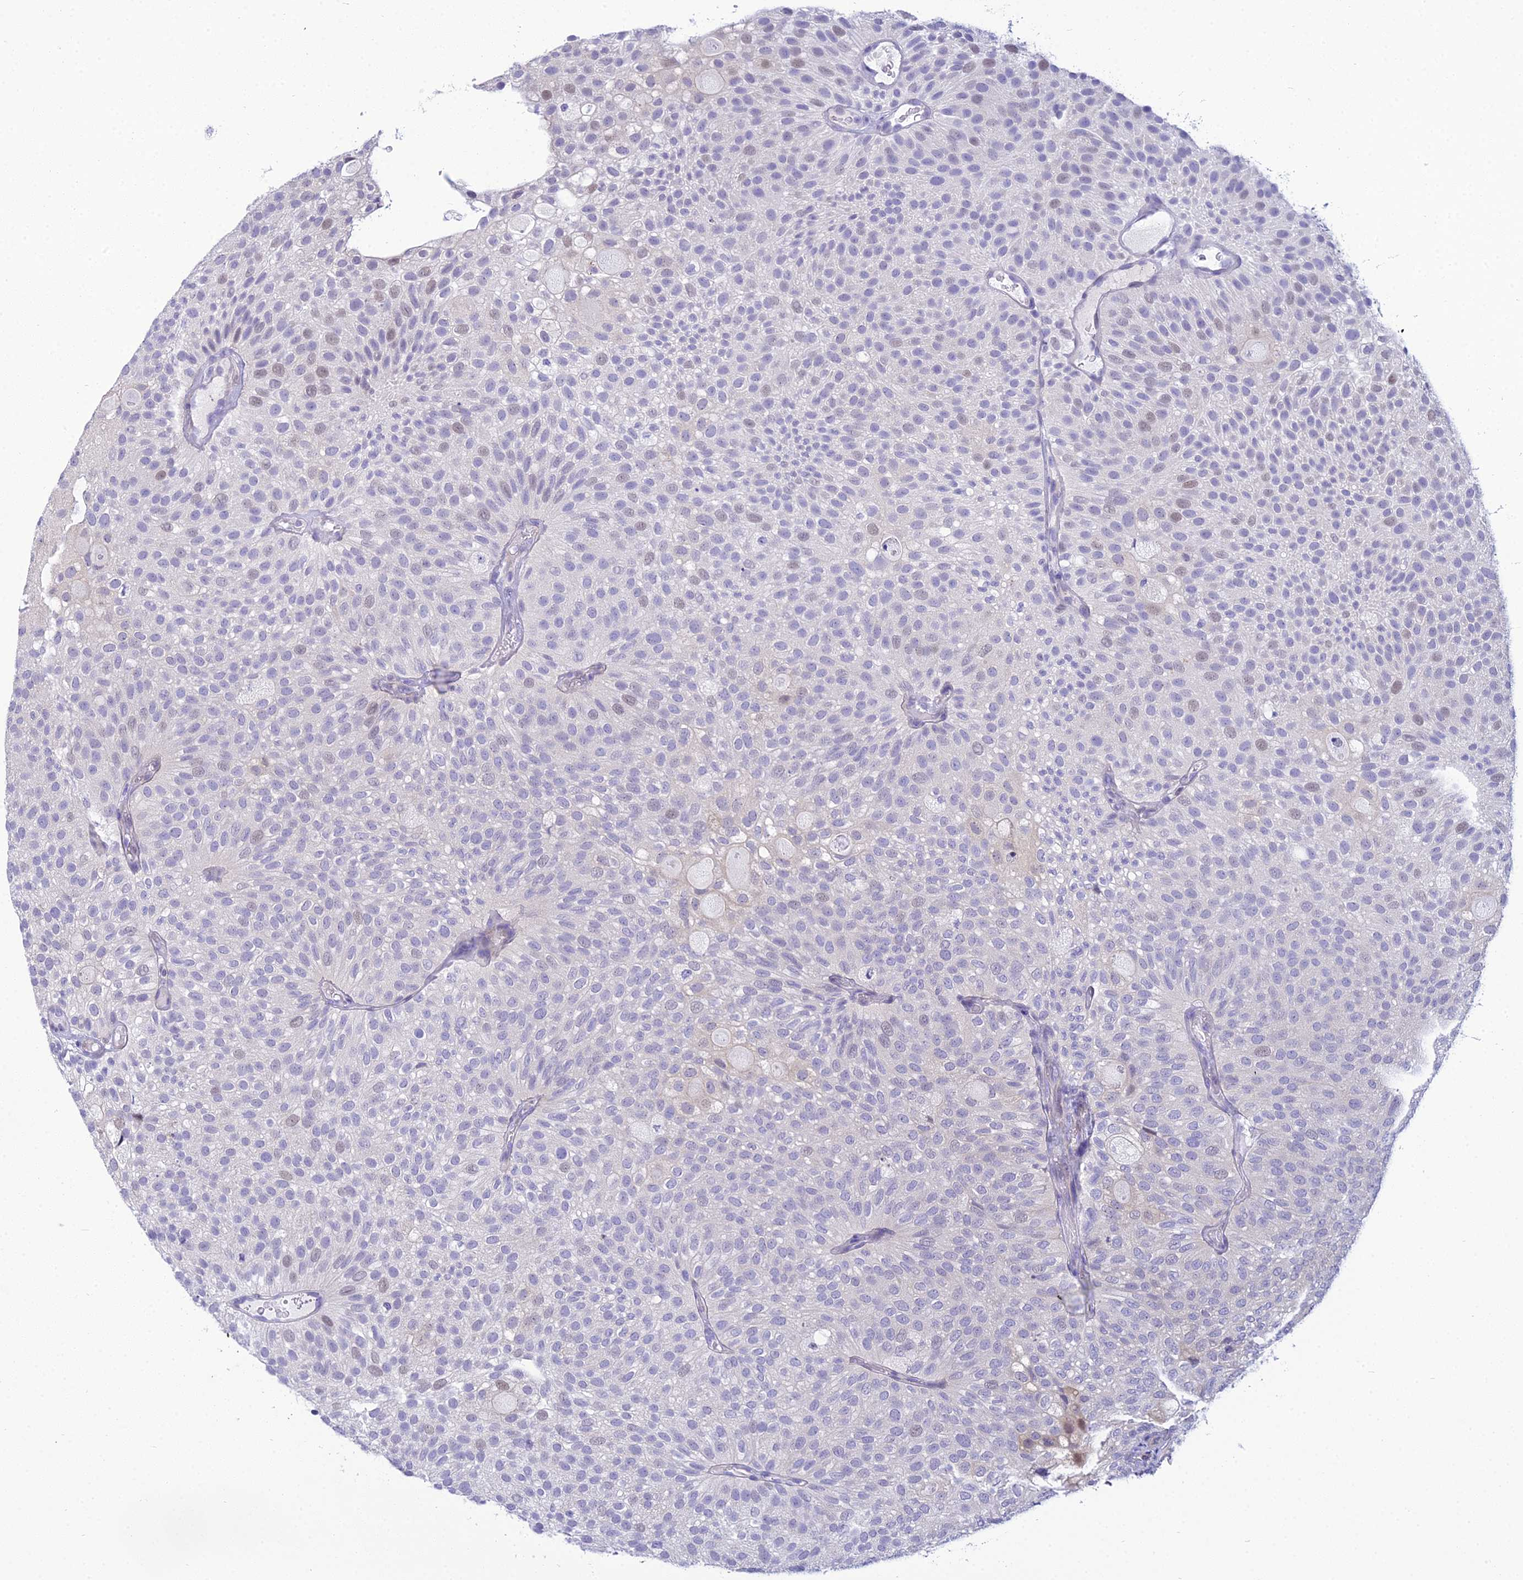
{"staining": {"intensity": "weak", "quantity": "<25%", "location": "nuclear"}, "tissue": "urothelial cancer", "cell_type": "Tumor cells", "image_type": "cancer", "snomed": [{"axis": "morphology", "description": "Urothelial carcinoma, Low grade"}, {"axis": "topography", "description": "Urinary bladder"}], "caption": "Protein analysis of urothelial cancer demonstrates no significant staining in tumor cells.", "gene": "ZMIZ1", "patient": {"sex": "male", "age": 78}}